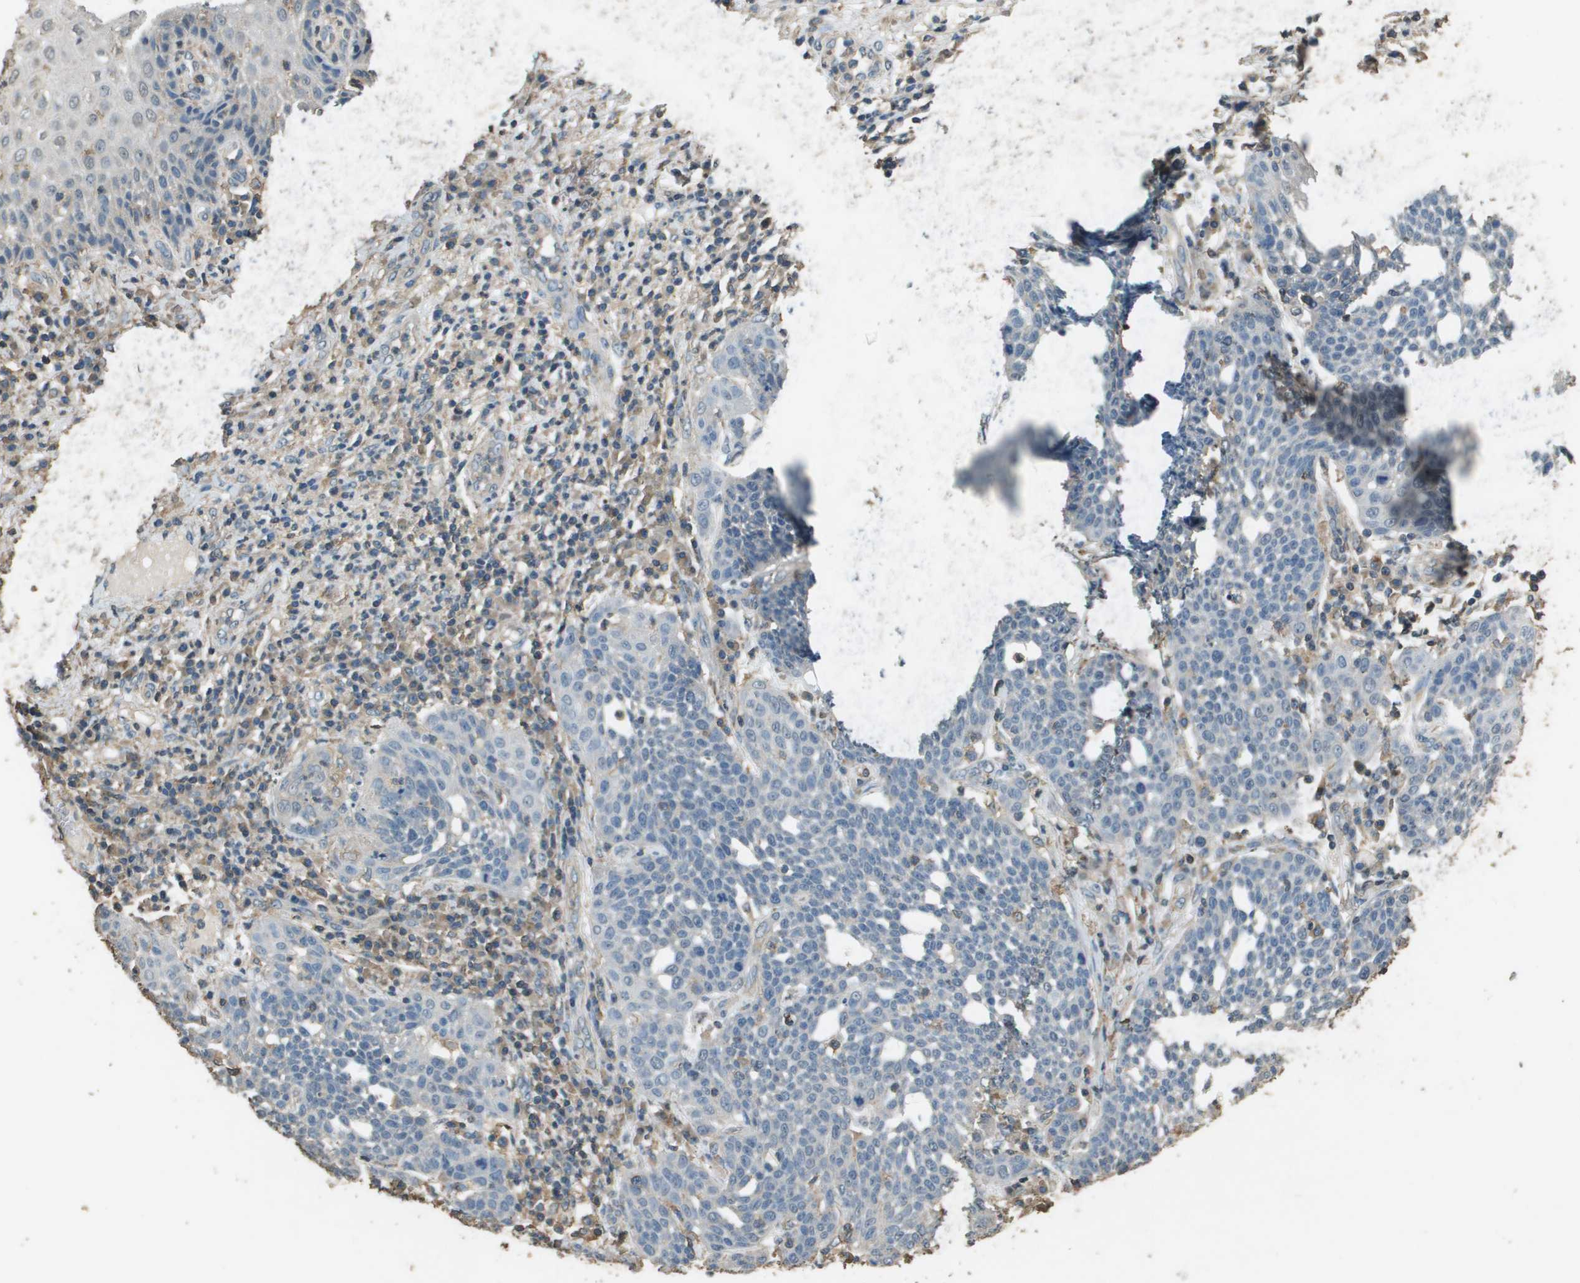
{"staining": {"intensity": "negative", "quantity": "none", "location": "none"}, "tissue": "cervical cancer", "cell_type": "Tumor cells", "image_type": "cancer", "snomed": [{"axis": "morphology", "description": "Squamous cell carcinoma, NOS"}, {"axis": "topography", "description": "Cervix"}], "caption": "Tumor cells are negative for brown protein staining in cervical squamous cell carcinoma.", "gene": "MS4A7", "patient": {"sex": "female", "age": 34}}